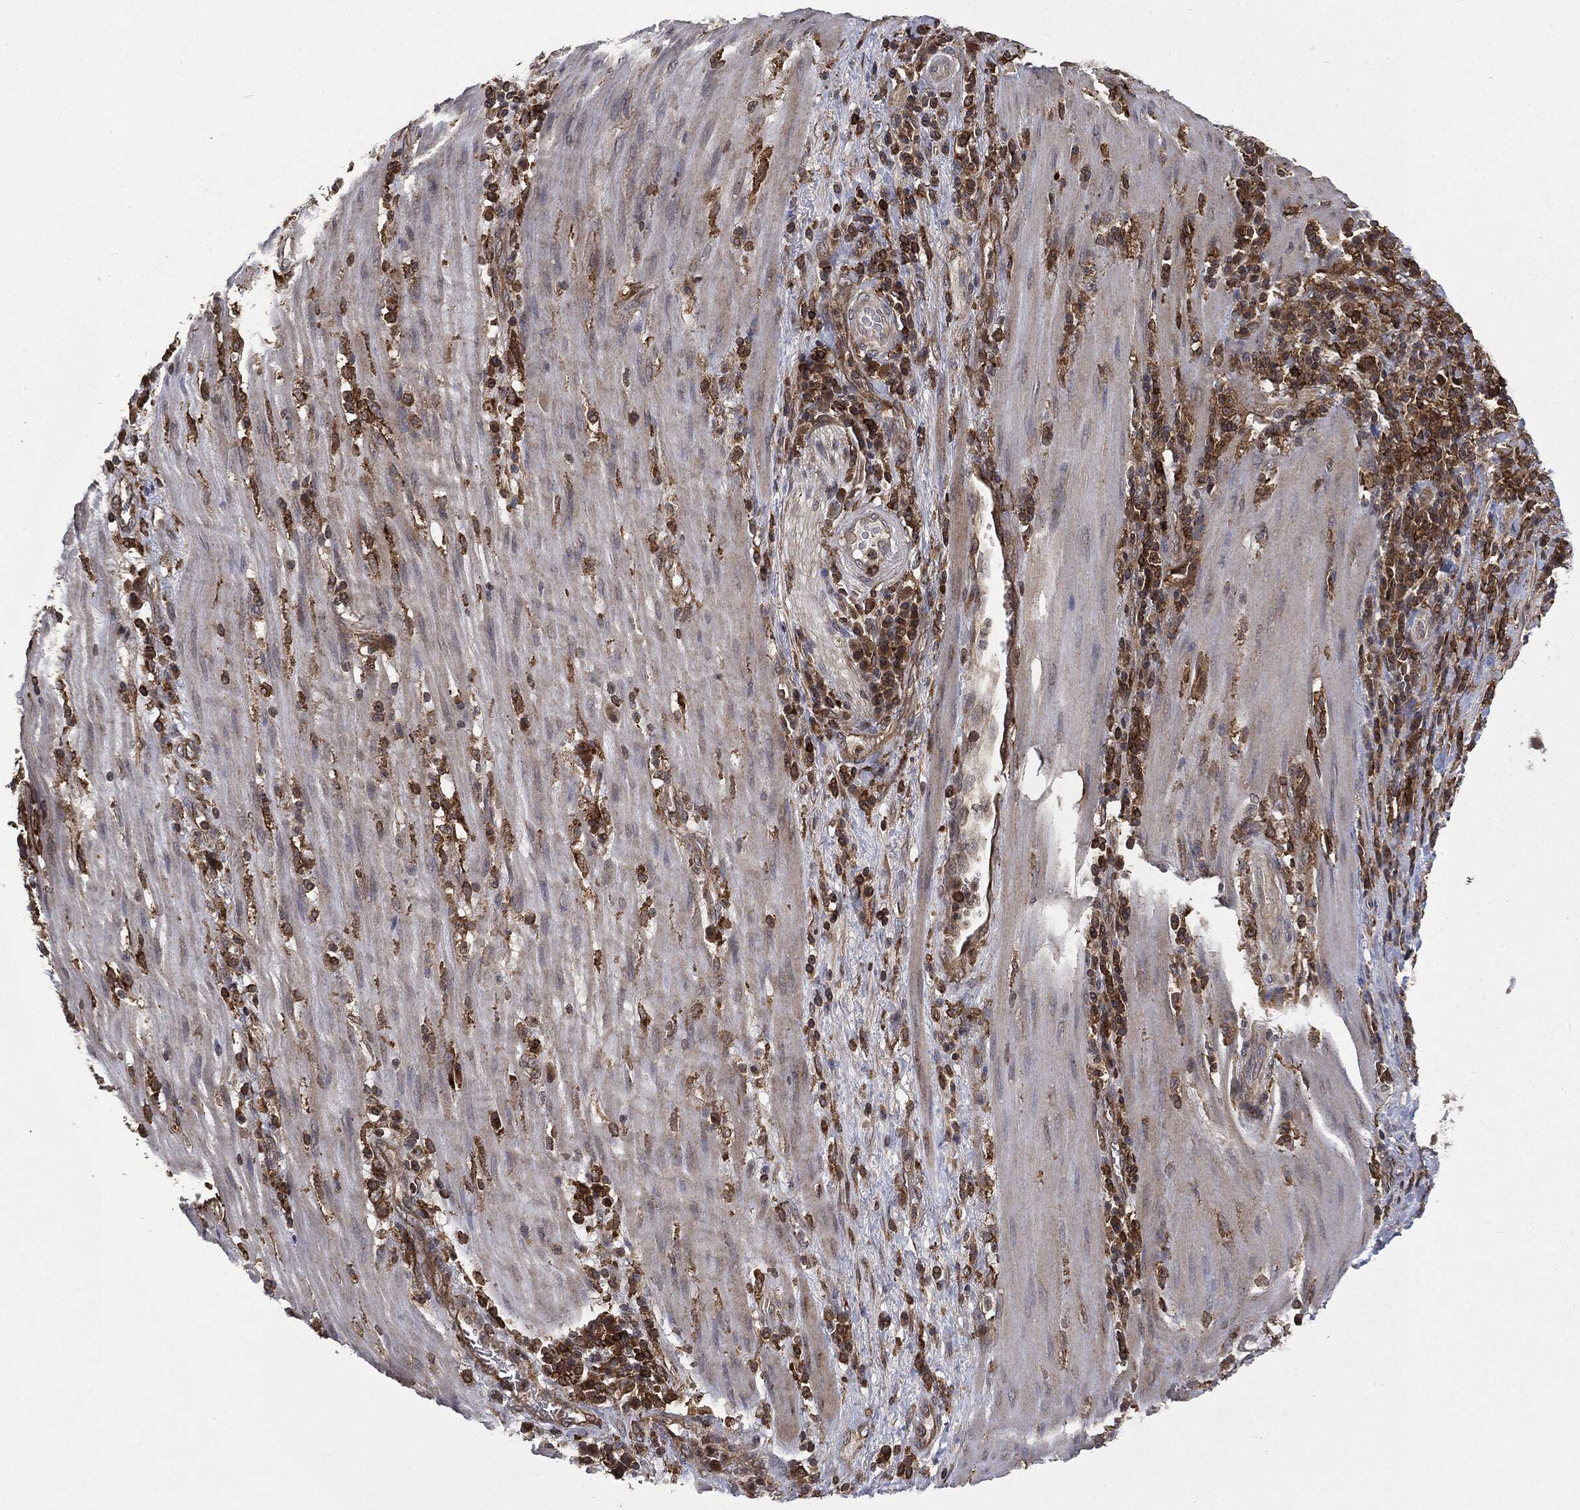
{"staining": {"intensity": "strong", "quantity": ">75%", "location": "cytoplasmic/membranous"}, "tissue": "stomach cancer", "cell_type": "Tumor cells", "image_type": "cancer", "snomed": [{"axis": "morphology", "description": "Adenocarcinoma, NOS"}, {"axis": "topography", "description": "Stomach"}], "caption": "Protein positivity by immunohistochemistry (IHC) demonstrates strong cytoplasmic/membranous positivity in about >75% of tumor cells in stomach cancer.", "gene": "SNX5", "patient": {"sex": "male", "age": 54}}